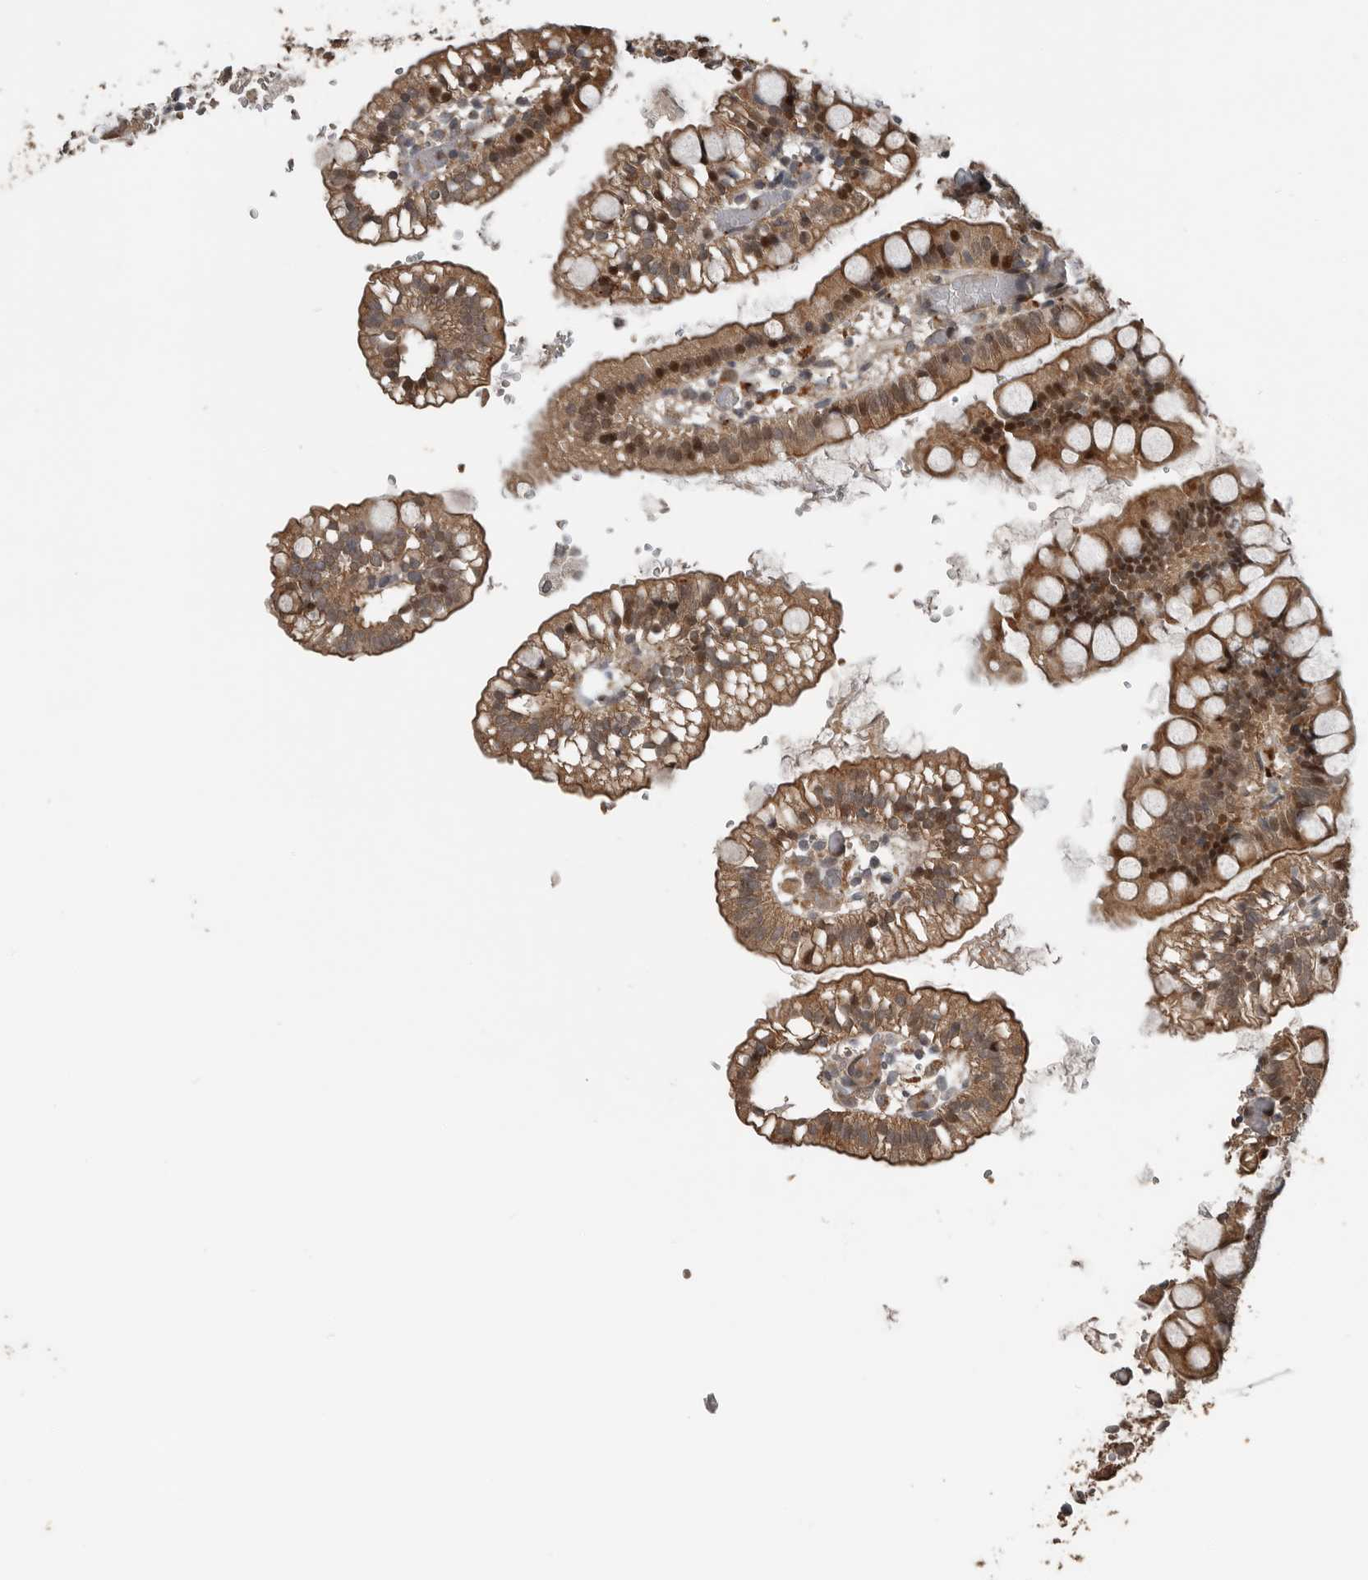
{"staining": {"intensity": "strong", "quantity": ">75%", "location": "cytoplasmic/membranous,nuclear"}, "tissue": "small intestine", "cell_type": "Glandular cells", "image_type": "normal", "snomed": [{"axis": "morphology", "description": "Normal tissue, NOS"}, {"axis": "morphology", "description": "Developmental malformation"}, {"axis": "topography", "description": "Small intestine"}], "caption": "Immunohistochemistry histopathology image of benign small intestine stained for a protein (brown), which reveals high levels of strong cytoplasmic/membranous,nuclear expression in about >75% of glandular cells.", "gene": "YOD1", "patient": {"sex": "male"}}